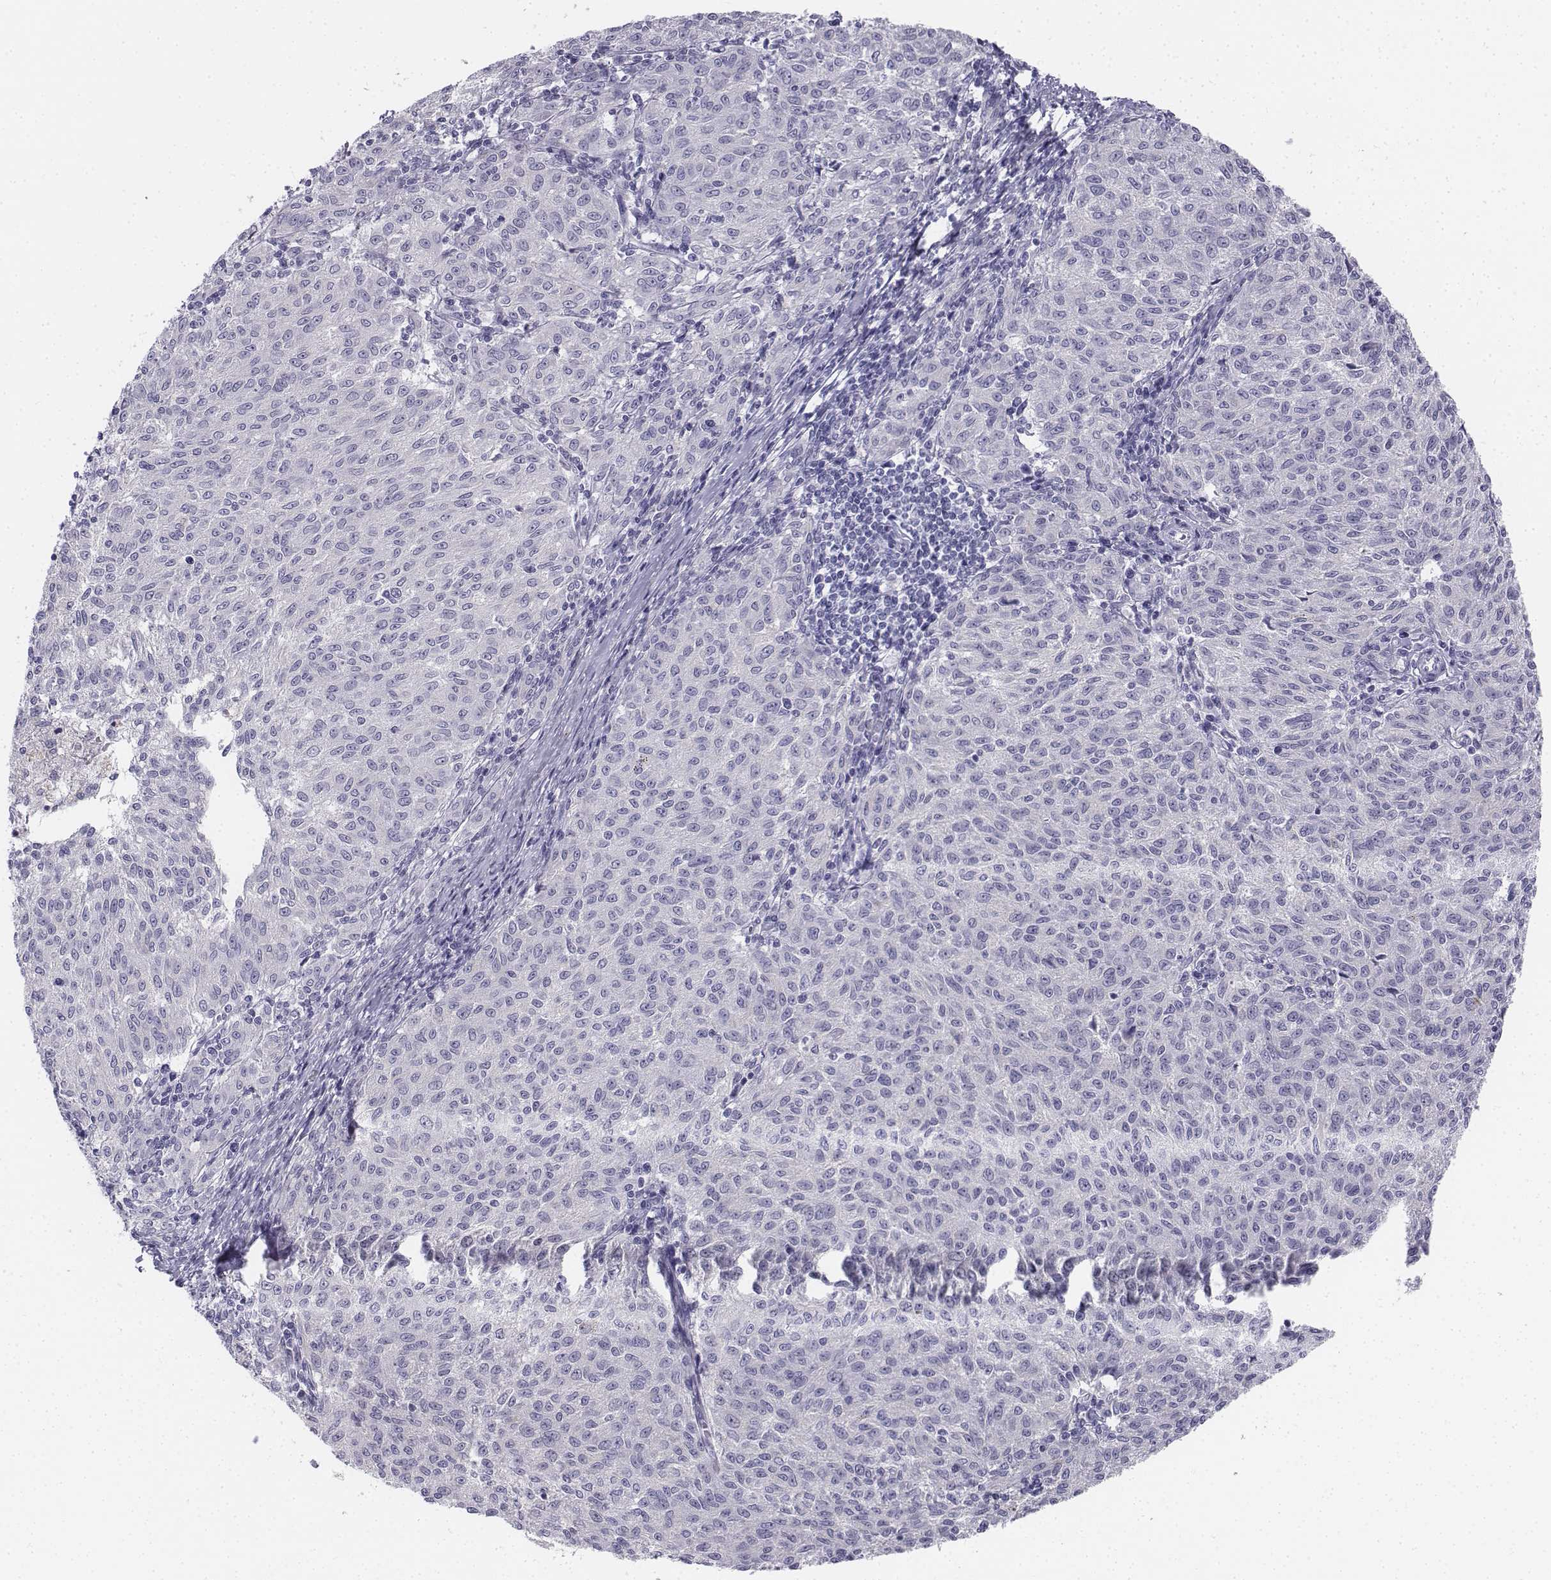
{"staining": {"intensity": "negative", "quantity": "none", "location": "none"}, "tissue": "melanoma", "cell_type": "Tumor cells", "image_type": "cancer", "snomed": [{"axis": "morphology", "description": "Malignant melanoma, NOS"}, {"axis": "topography", "description": "Skin"}], "caption": "Photomicrograph shows no significant protein expression in tumor cells of melanoma.", "gene": "TH", "patient": {"sex": "female", "age": 72}}